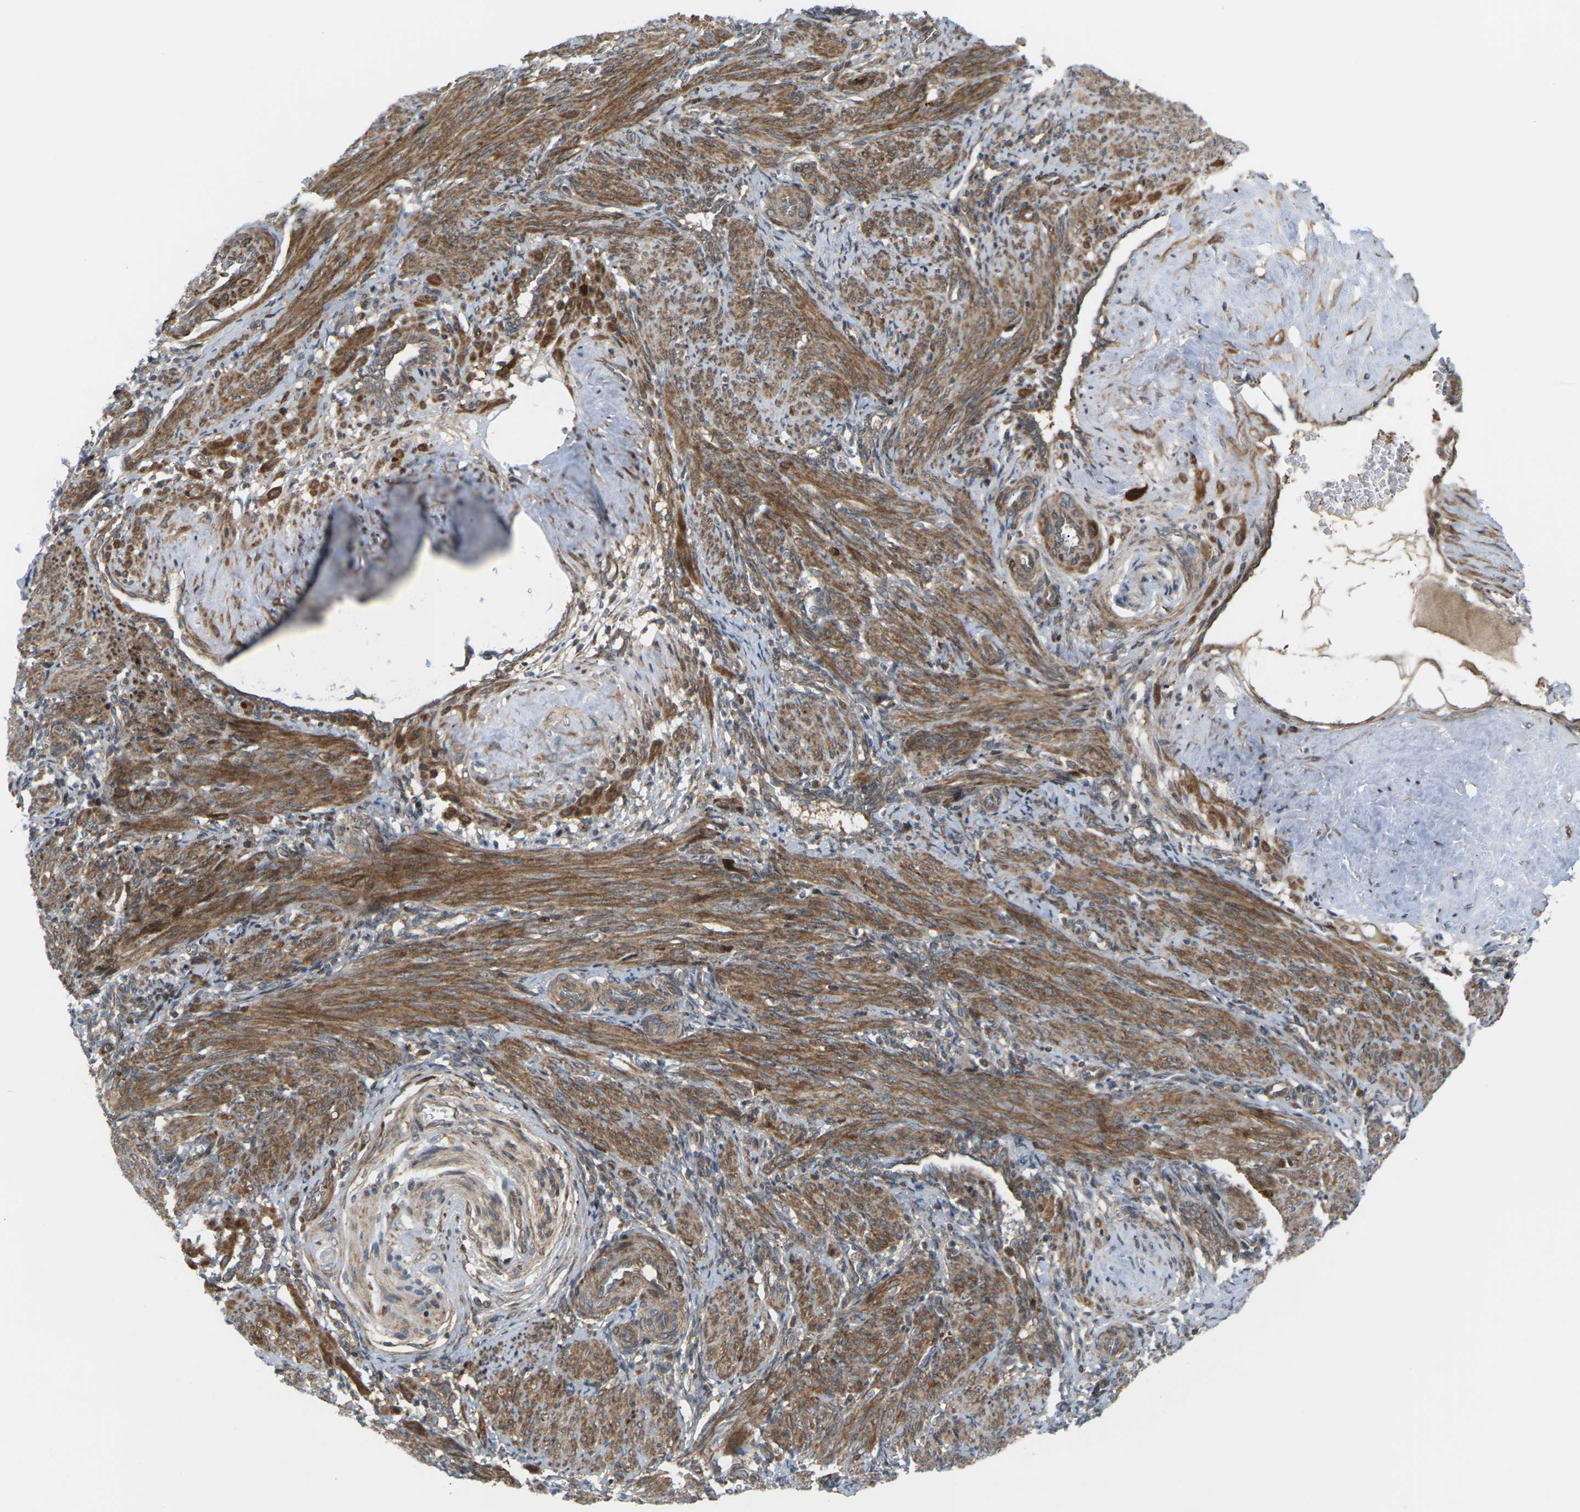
{"staining": {"intensity": "moderate", "quantity": ">75%", "location": "cytoplasmic/membranous"}, "tissue": "smooth muscle", "cell_type": "Smooth muscle cells", "image_type": "normal", "snomed": [{"axis": "morphology", "description": "Normal tissue, NOS"}, {"axis": "topography", "description": "Endometrium"}], "caption": "The image reveals staining of normal smooth muscle, revealing moderate cytoplasmic/membranous protein positivity (brown color) within smooth muscle cells.", "gene": "ROBO1", "patient": {"sex": "female", "age": 33}}